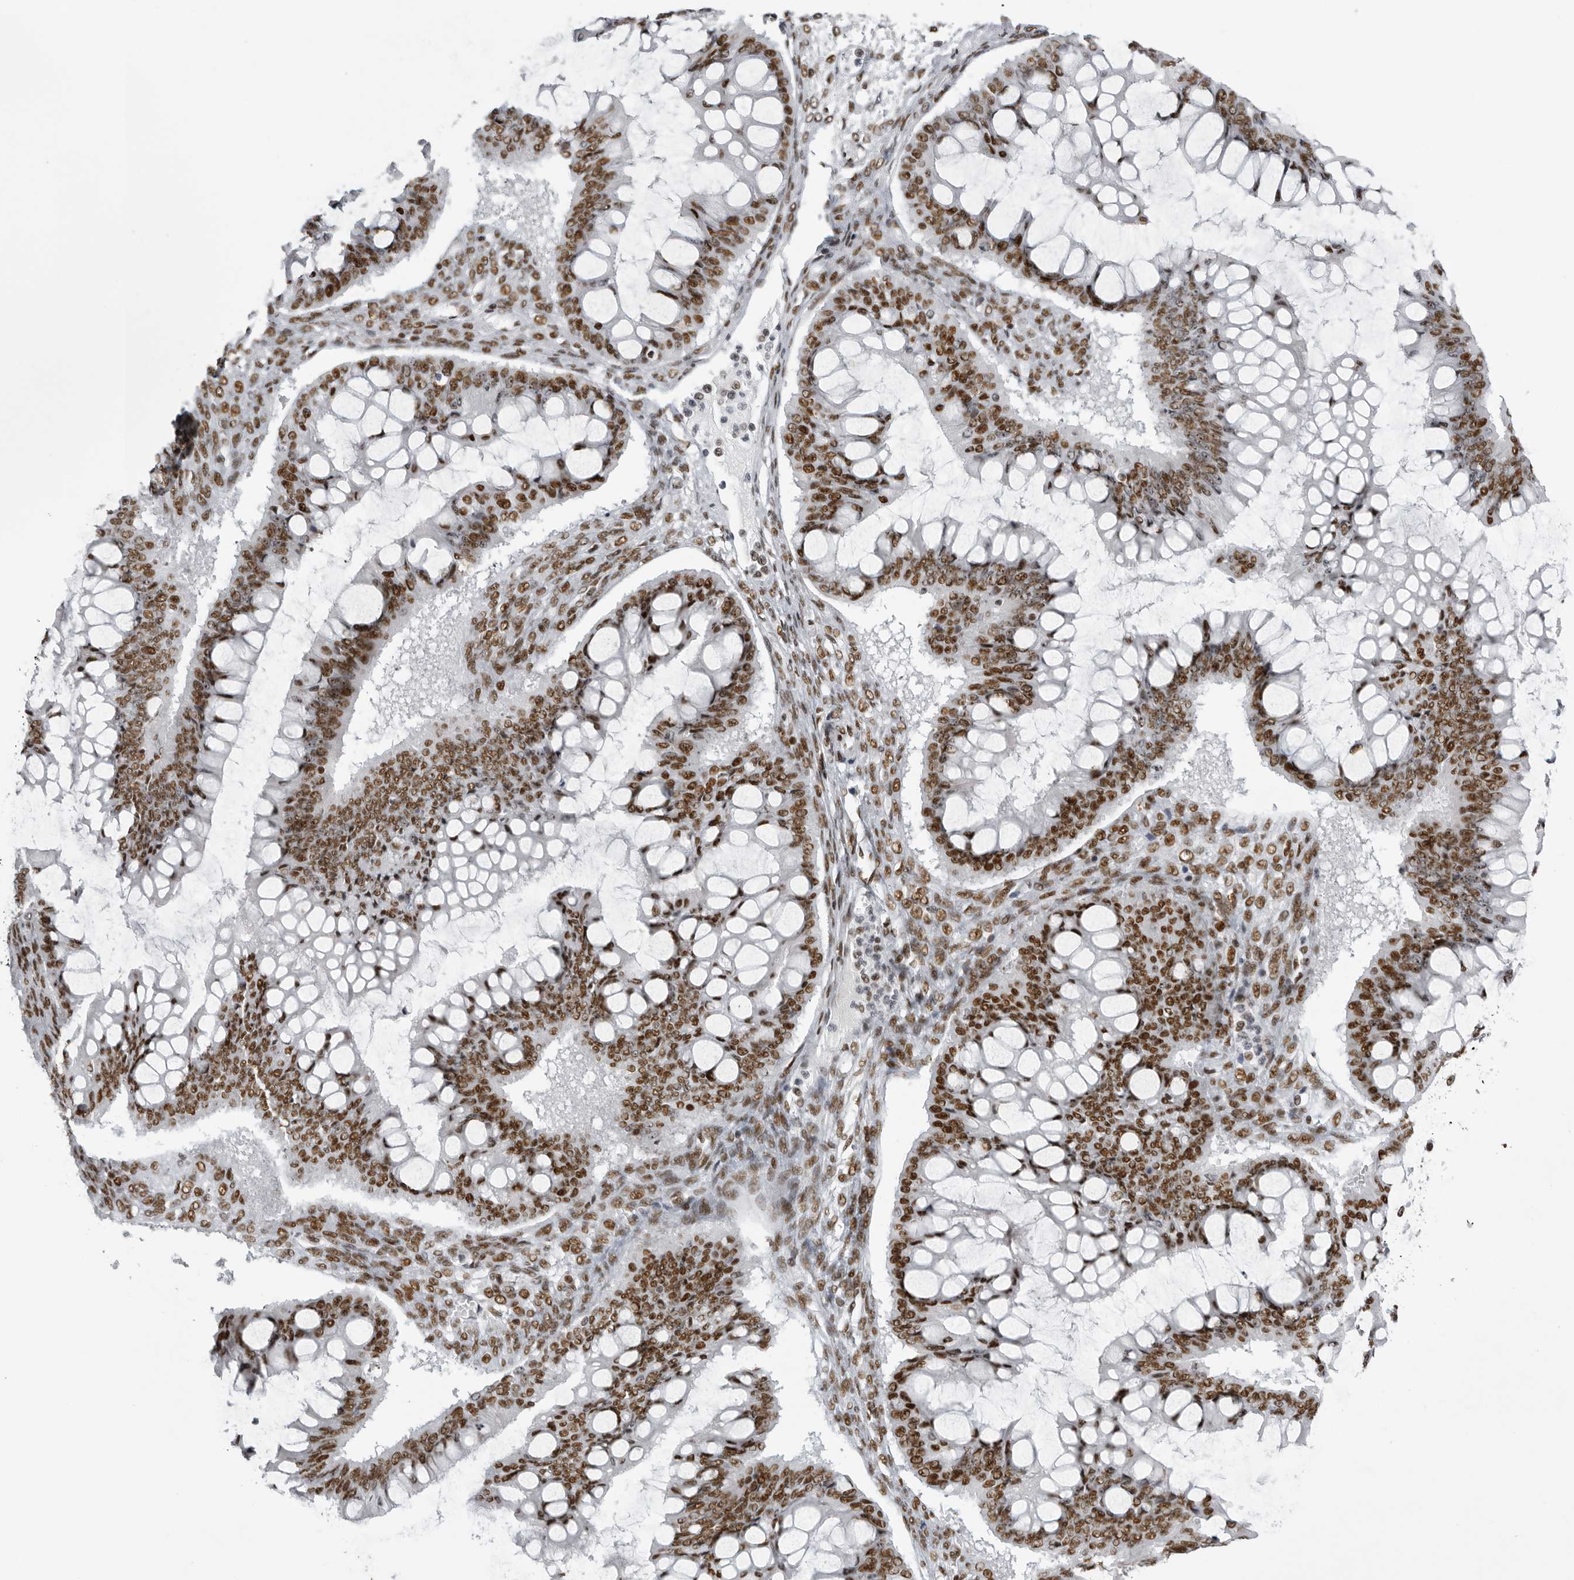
{"staining": {"intensity": "strong", "quantity": ">75%", "location": "nuclear"}, "tissue": "ovarian cancer", "cell_type": "Tumor cells", "image_type": "cancer", "snomed": [{"axis": "morphology", "description": "Cystadenocarcinoma, mucinous, NOS"}, {"axis": "topography", "description": "Ovary"}], "caption": "A brown stain shows strong nuclear positivity of a protein in human ovarian mucinous cystadenocarcinoma tumor cells.", "gene": "DHX9", "patient": {"sex": "female", "age": 73}}